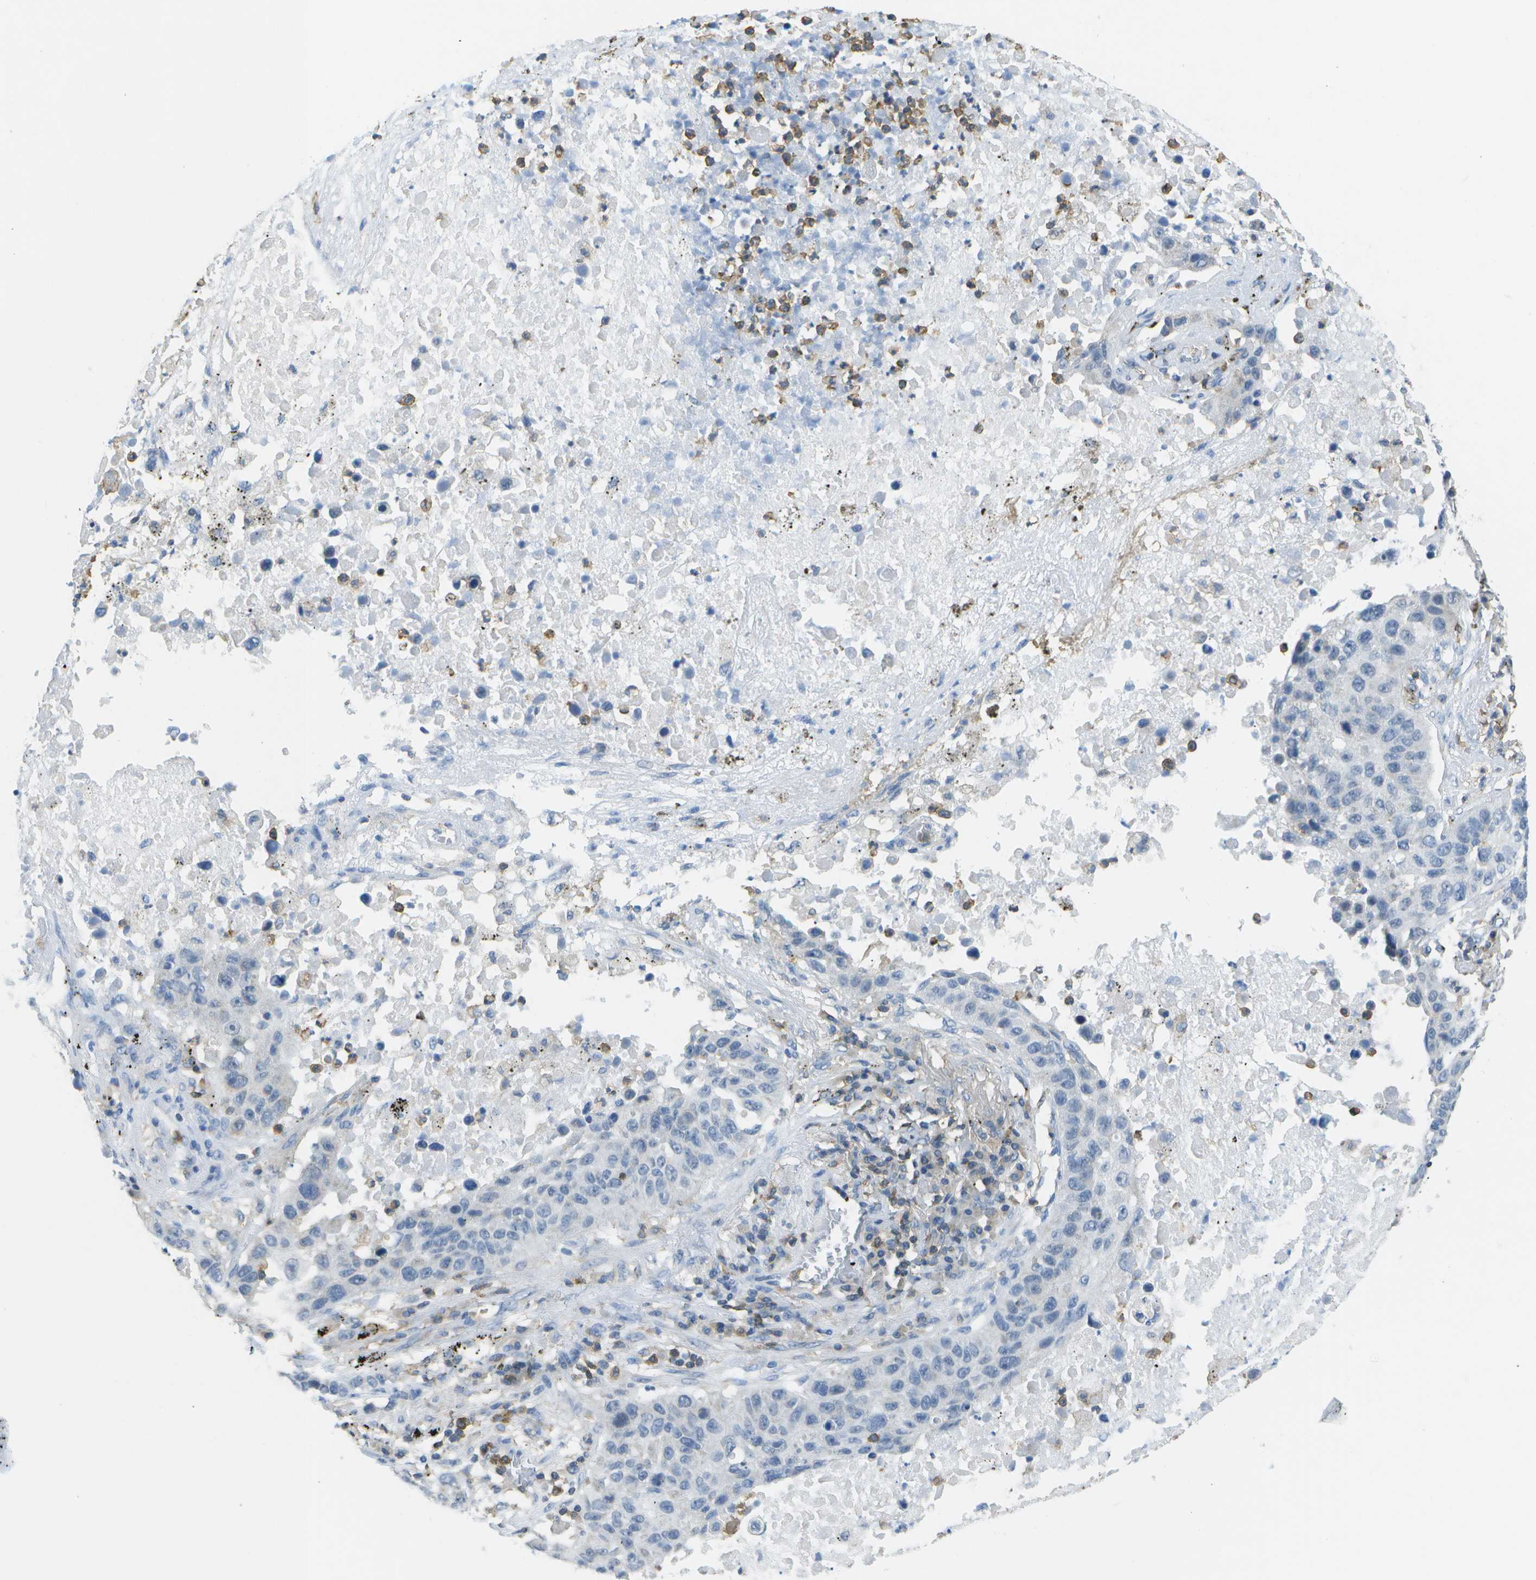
{"staining": {"intensity": "negative", "quantity": "none", "location": "none"}, "tissue": "lung cancer", "cell_type": "Tumor cells", "image_type": "cancer", "snomed": [{"axis": "morphology", "description": "Squamous cell carcinoma, NOS"}, {"axis": "topography", "description": "Lung"}], "caption": "Image shows no significant protein expression in tumor cells of lung cancer (squamous cell carcinoma).", "gene": "RCSD1", "patient": {"sex": "male", "age": 57}}